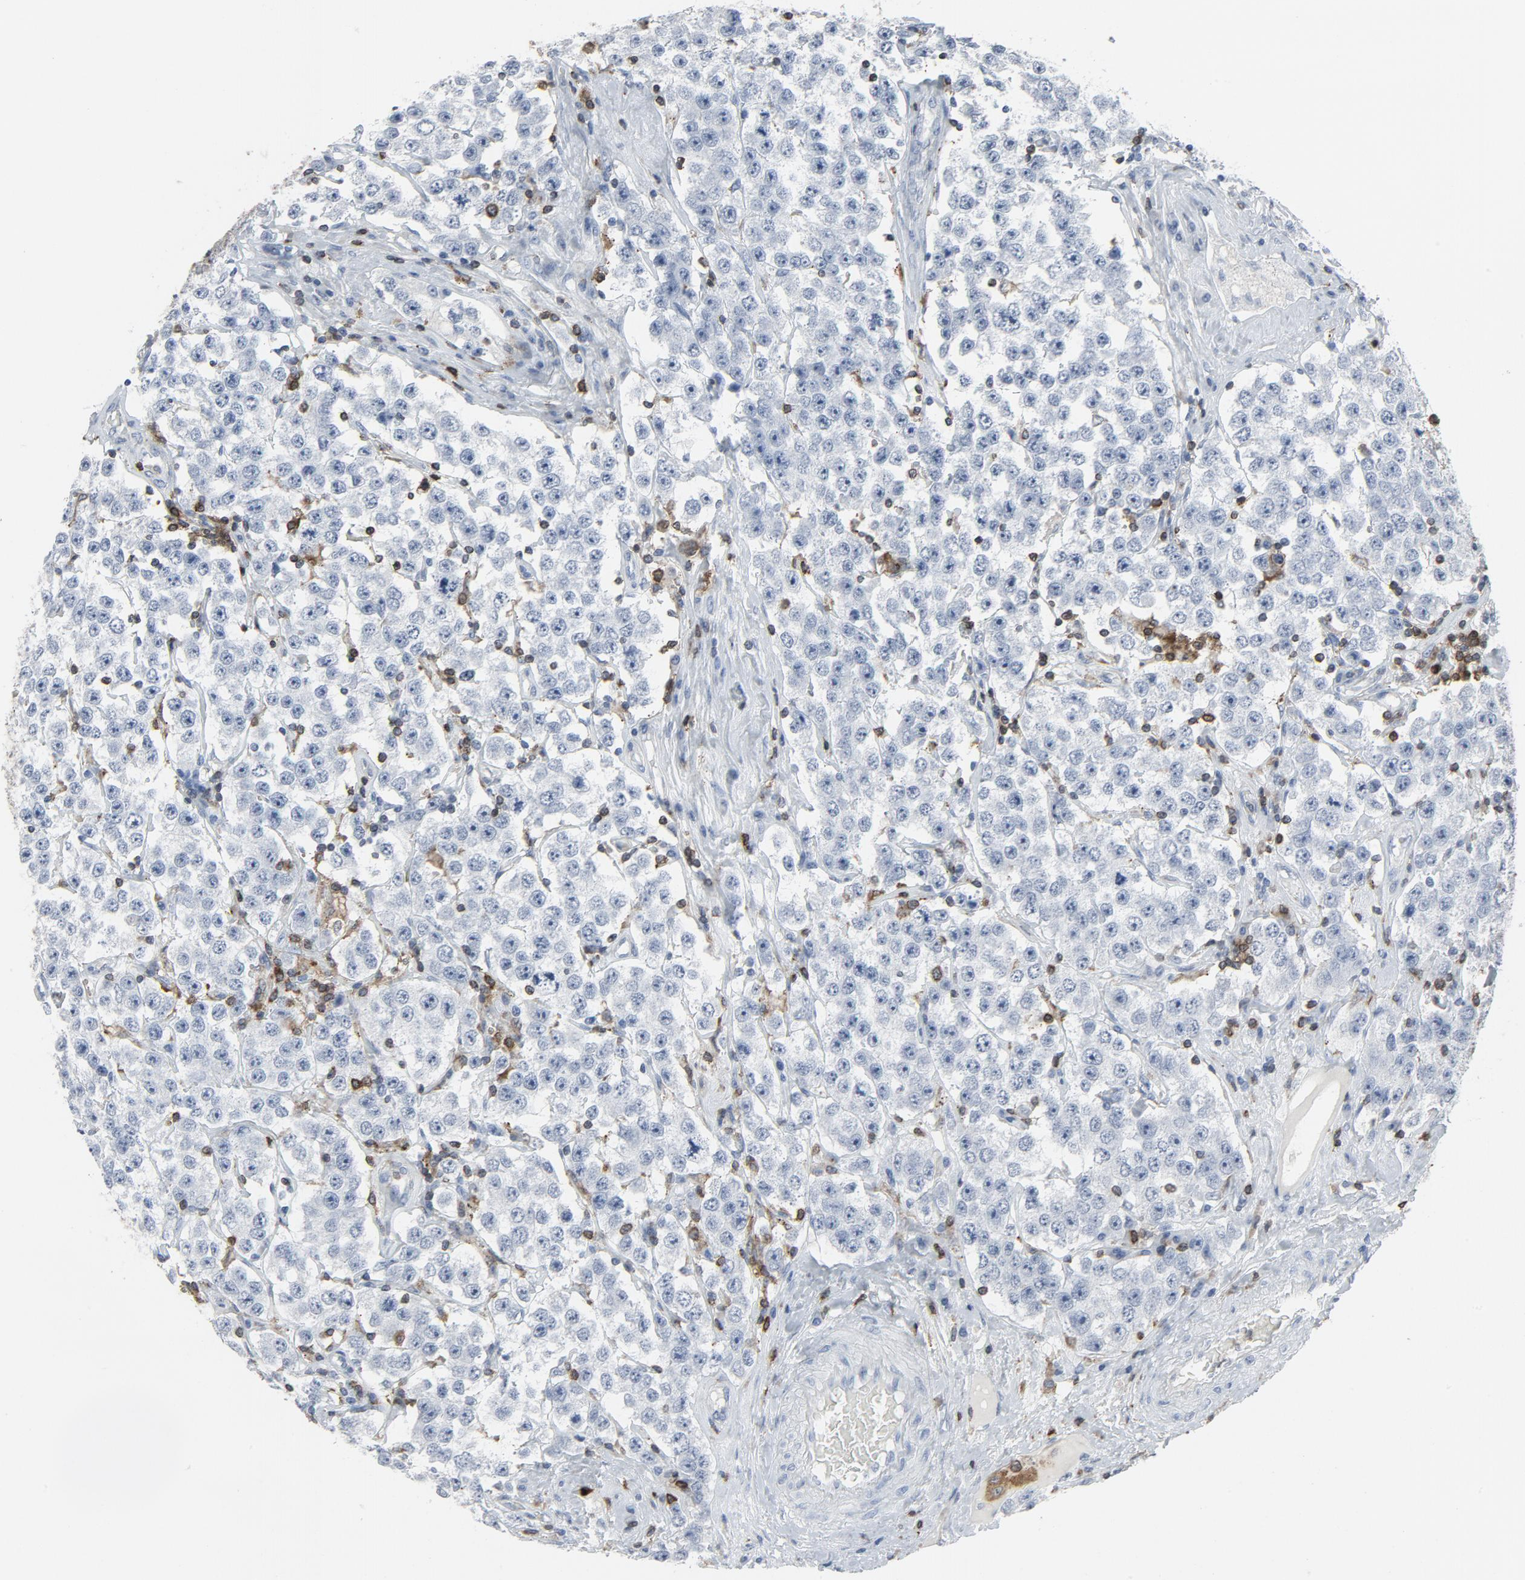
{"staining": {"intensity": "negative", "quantity": "none", "location": "none"}, "tissue": "testis cancer", "cell_type": "Tumor cells", "image_type": "cancer", "snomed": [{"axis": "morphology", "description": "Seminoma, NOS"}, {"axis": "topography", "description": "Testis"}], "caption": "Immunohistochemical staining of testis cancer displays no significant staining in tumor cells.", "gene": "LCP2", "patient": {"sex": "male", "age": 52}}